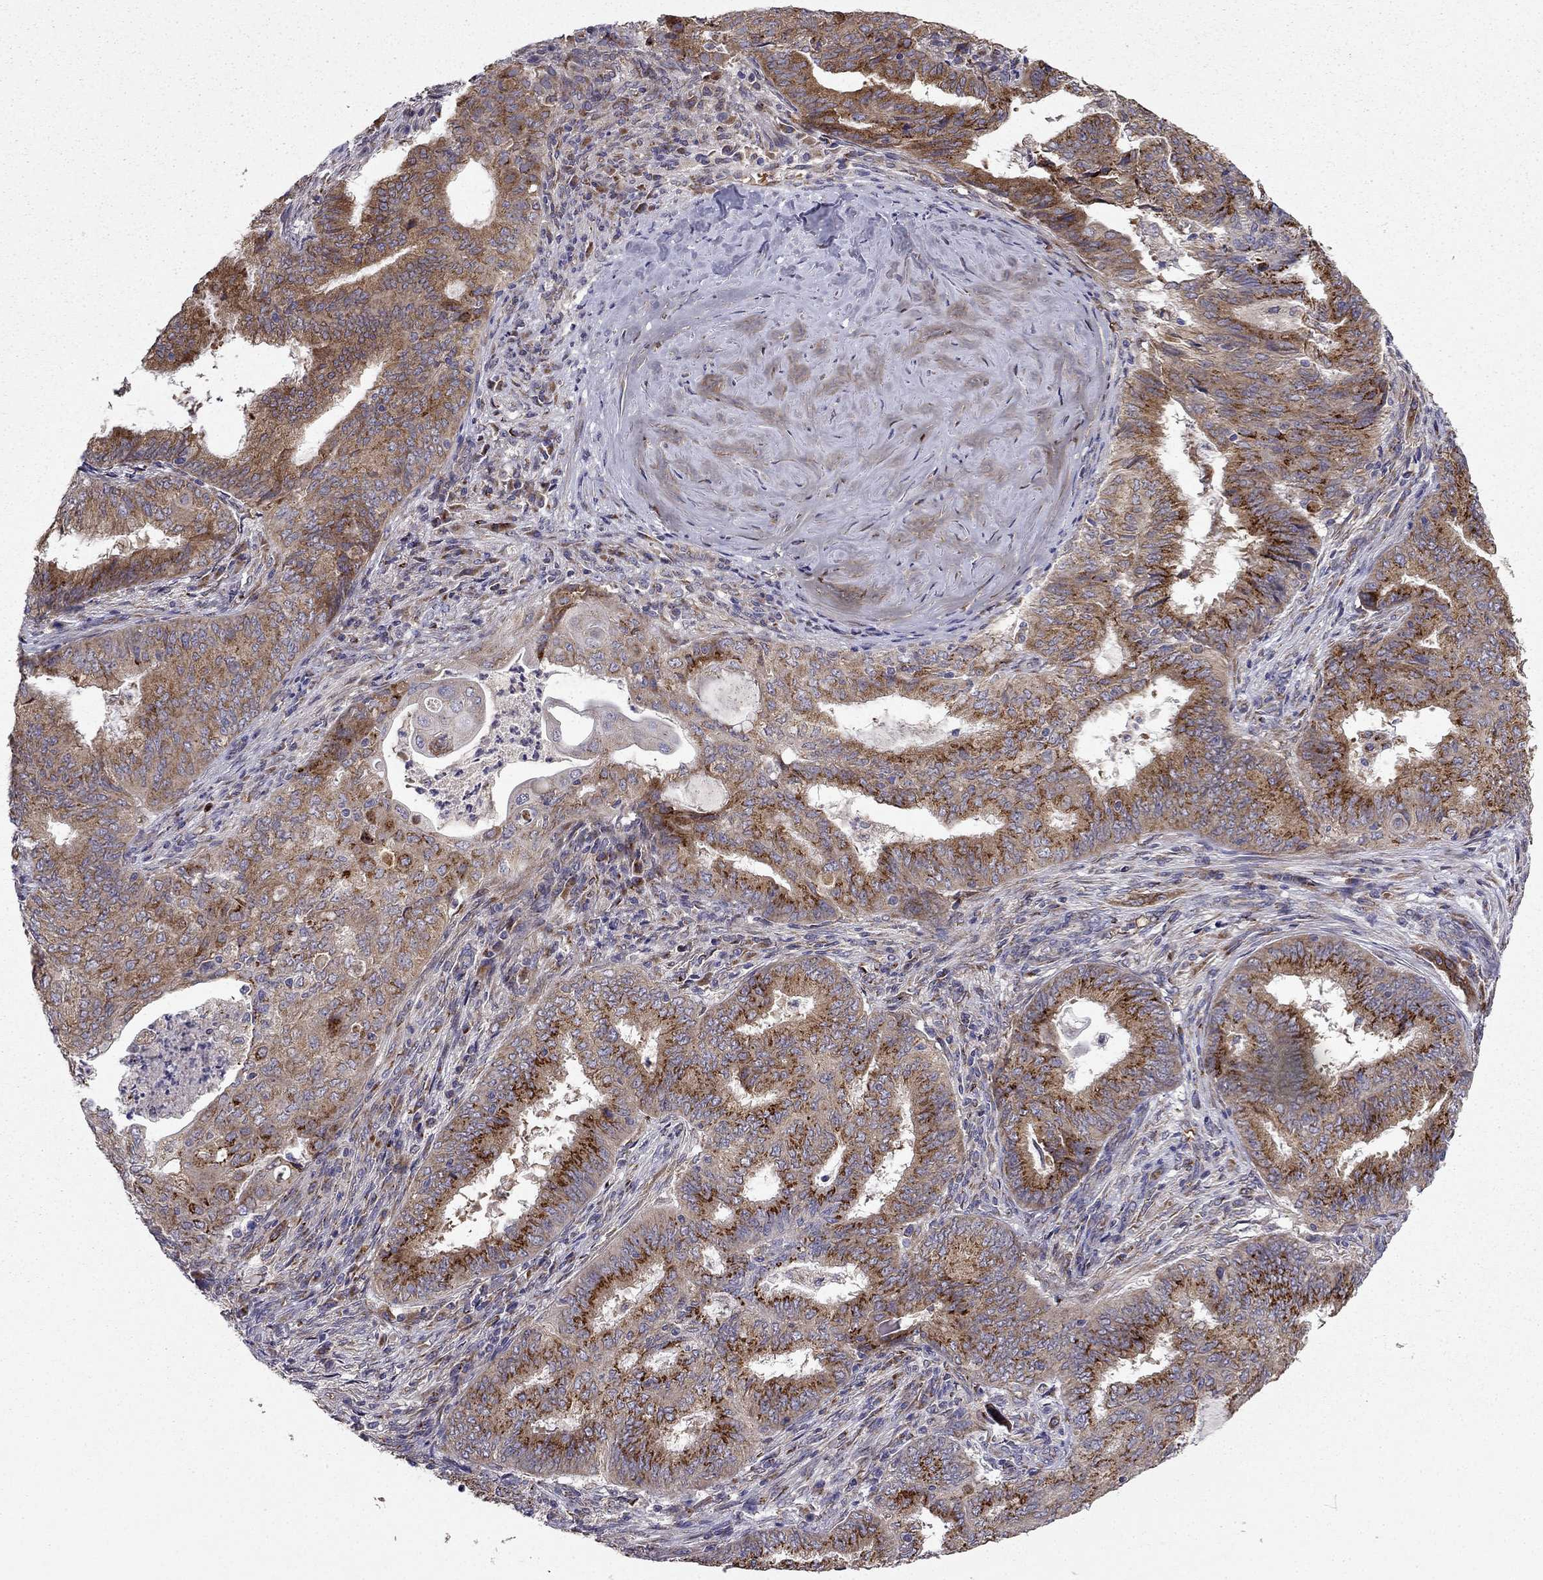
{"staining": {"intensity": "strong", "quantity": ">75%", "location": "cytoplasmic/membranous"}, "tissue": "endometrial cancer", "cell_type": "Tumor cells", "image_type": "cancer", "snomed": [{"axis": "morphology", "description": "Adenocarcinoma, NOS"}, {"axis": "topography", "description": "Endometrium"}], "caption": "This histopathology image exhibits adenocarcinoma (endometrial) stained with immunohistochemistry (IHC) to label a protein in brown. The cytoplasmic/membranous of tumor cells show strong positivity for the protein. Nuclei are counter-stained blue.", "gene": "B4GALT7", "patient": {"sex": "female", "age": 62}}